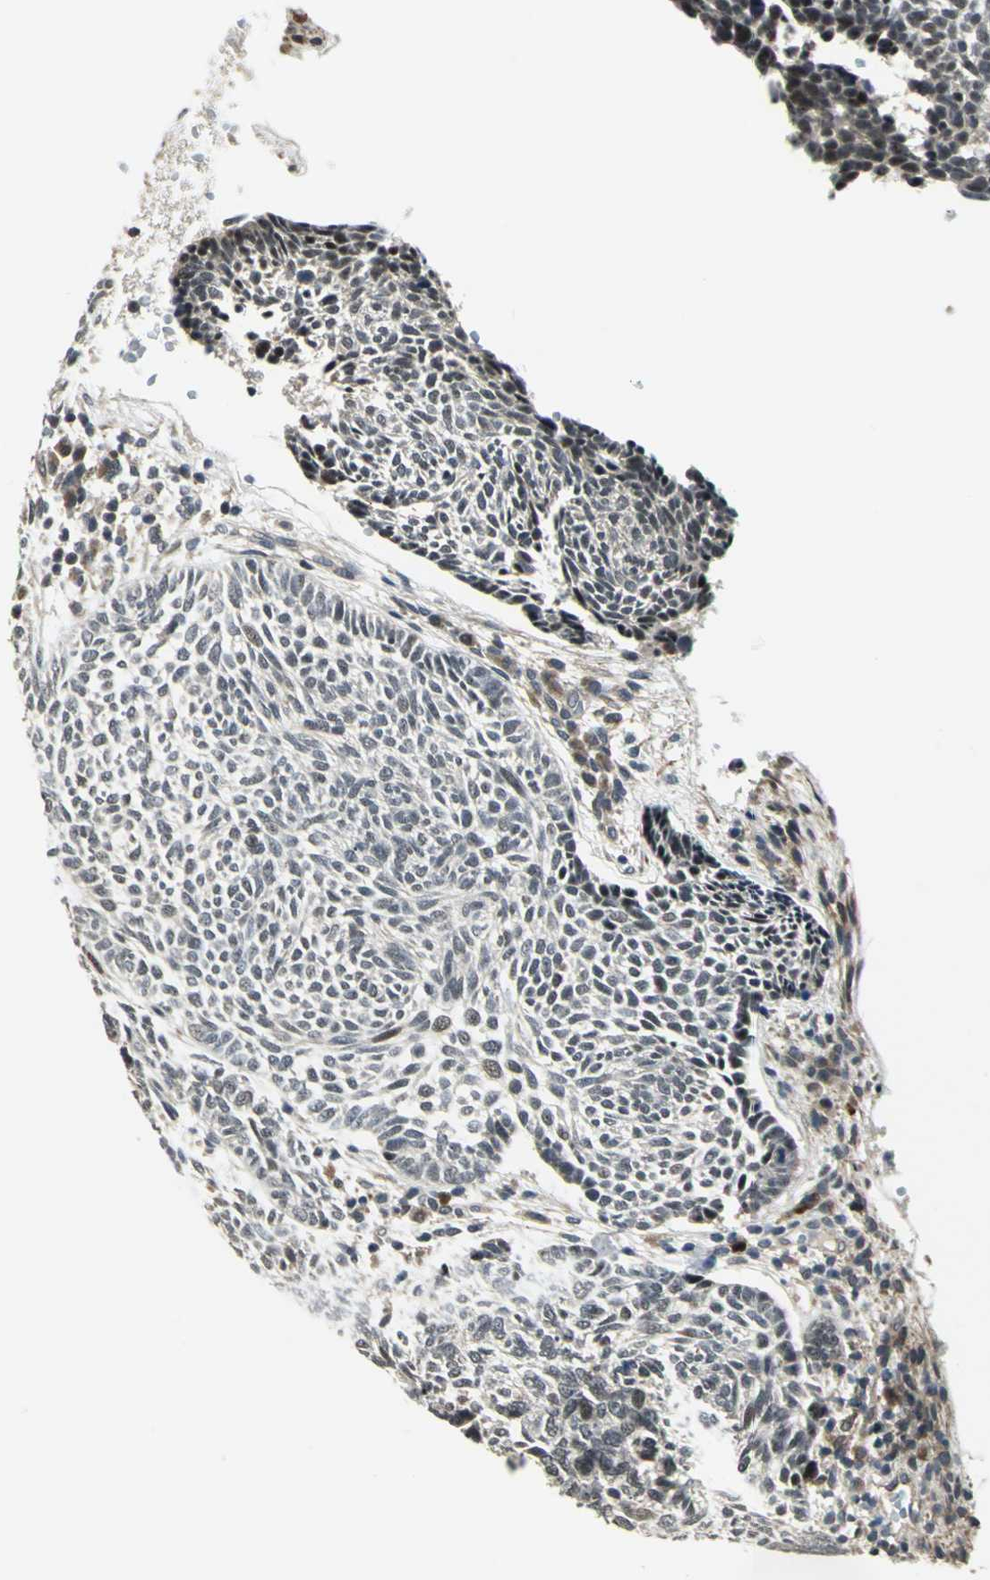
{"staining": {"intensity": "weak", "quantity": "<25%", "location": "cytoplasmic/membranous,nuclear"}, "tissue": "skin cancer", "cell_type": "Tumor cells", "image_type": "cancer", "snomed": [{"axis": "morphology", "description": "Normal tissue, NOS"}, {"axis": "morphology", "description": "Basal cell carcinoma"}, {"axis": "topography", "description": "Skin"}], "caption": "The immunohistochemistry micrograph has no significant staining in tumor cells of skin basal cell carcinoma tissue. Brightfield microscopy of immunohistochemistry stained with DAB (3,3'-diaminobenzidine) (brown) and hematoxylin (blue), captured at high magnification.", "gene": "PLAGL2", "patient": {"sex": "male", "age": 87}}